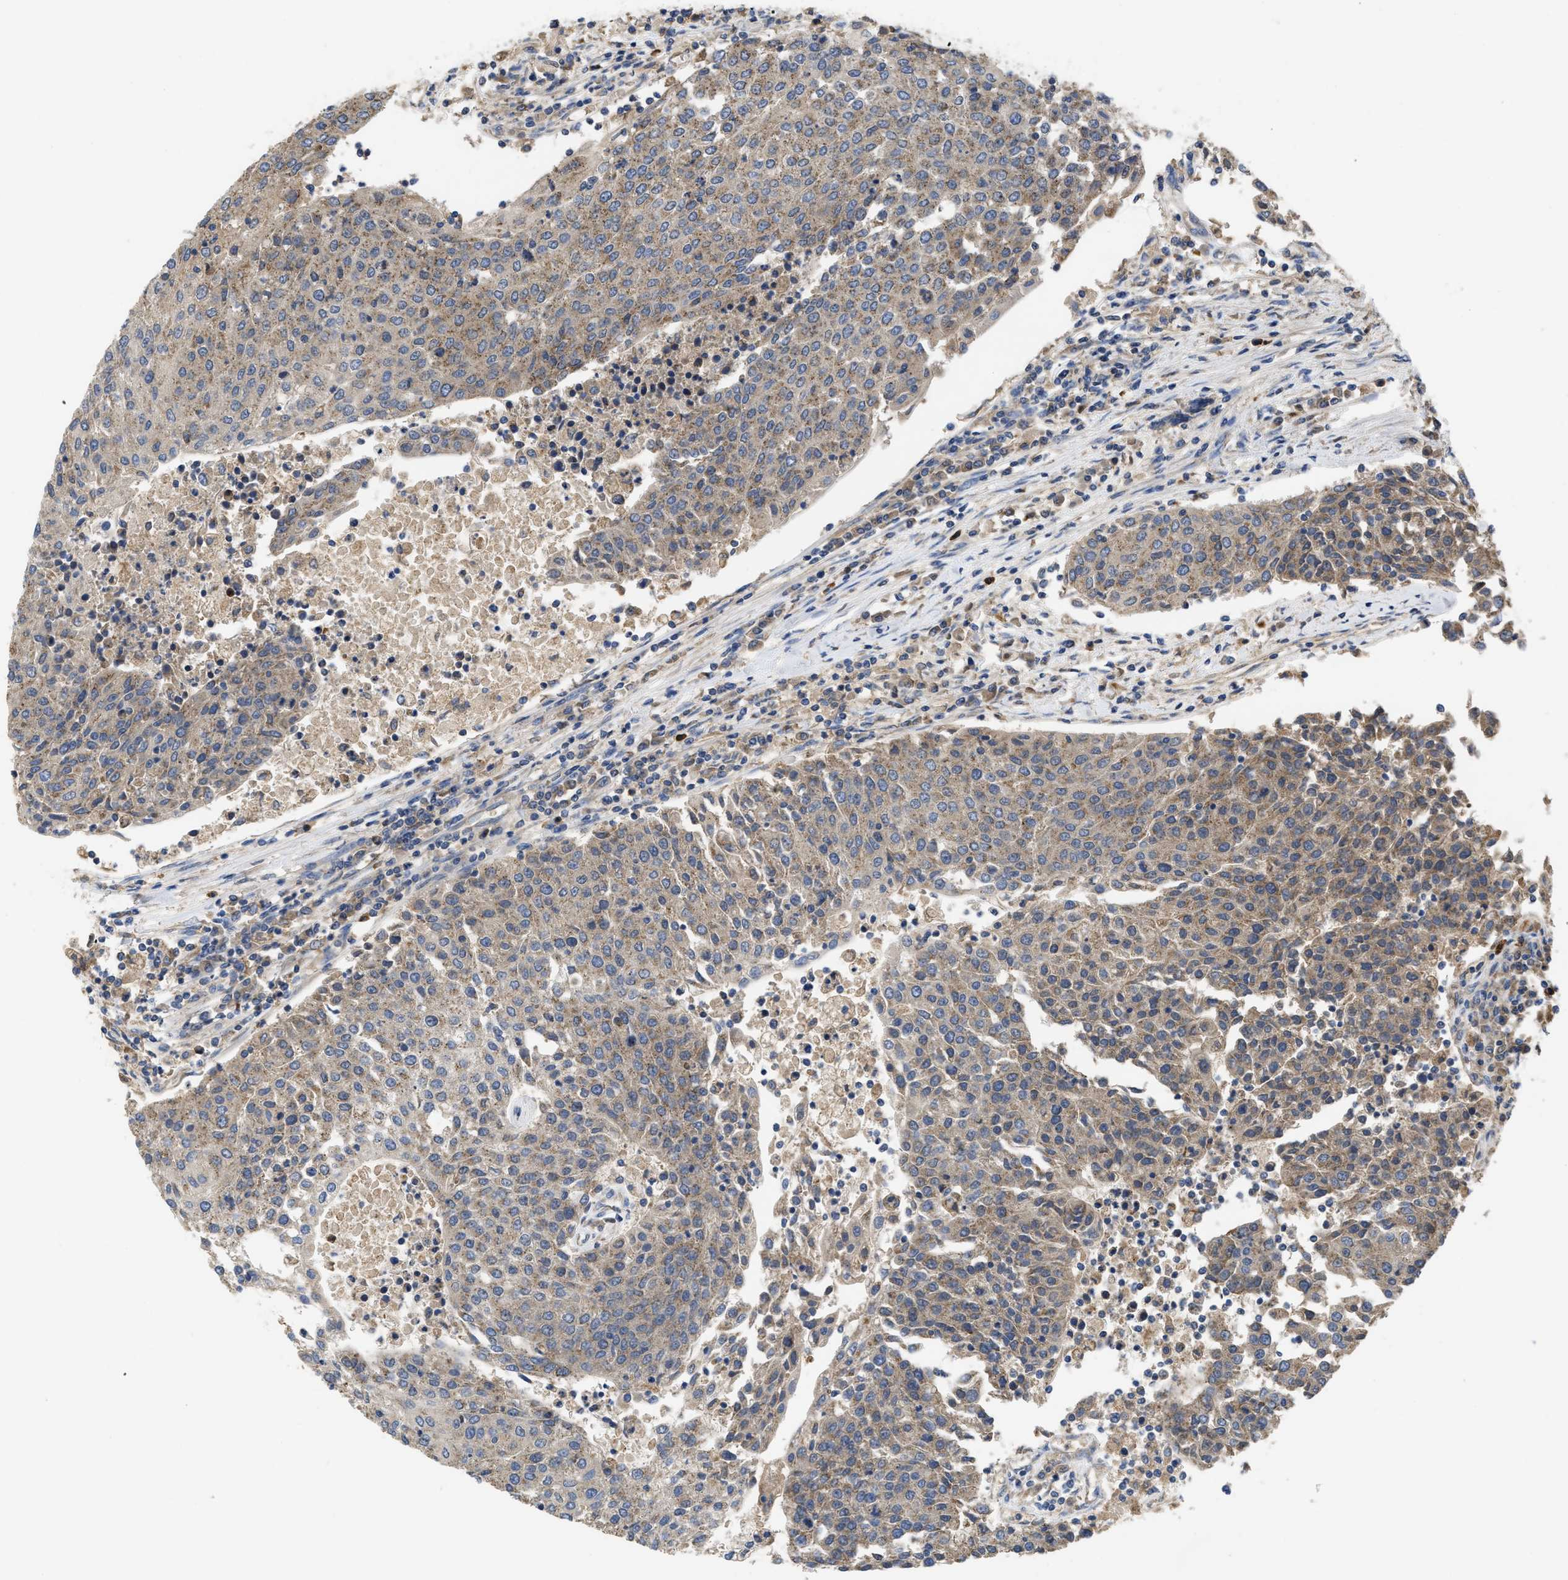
{"staining": {"intensity": "weak", "quantity": ">75%", "location": "cytoplasmic/membranous"}, "tissue": "urothelial cancer", "cell_type": "Tumor cells", "image_type": "cancer", "snomed": [{"axis": "morphology", "description": "Urothelial carcinoma, High grade"}, {"axis": "topography", "description": "Urinary bladder"}], "caption": "Weak cytoplasmic/membranous protein expression is present in approximately >75% of tumor cells in urothelial carcinoma (high-grade).", "gene": "RNF216", "patient": {"sex": "female", "age": 85}}